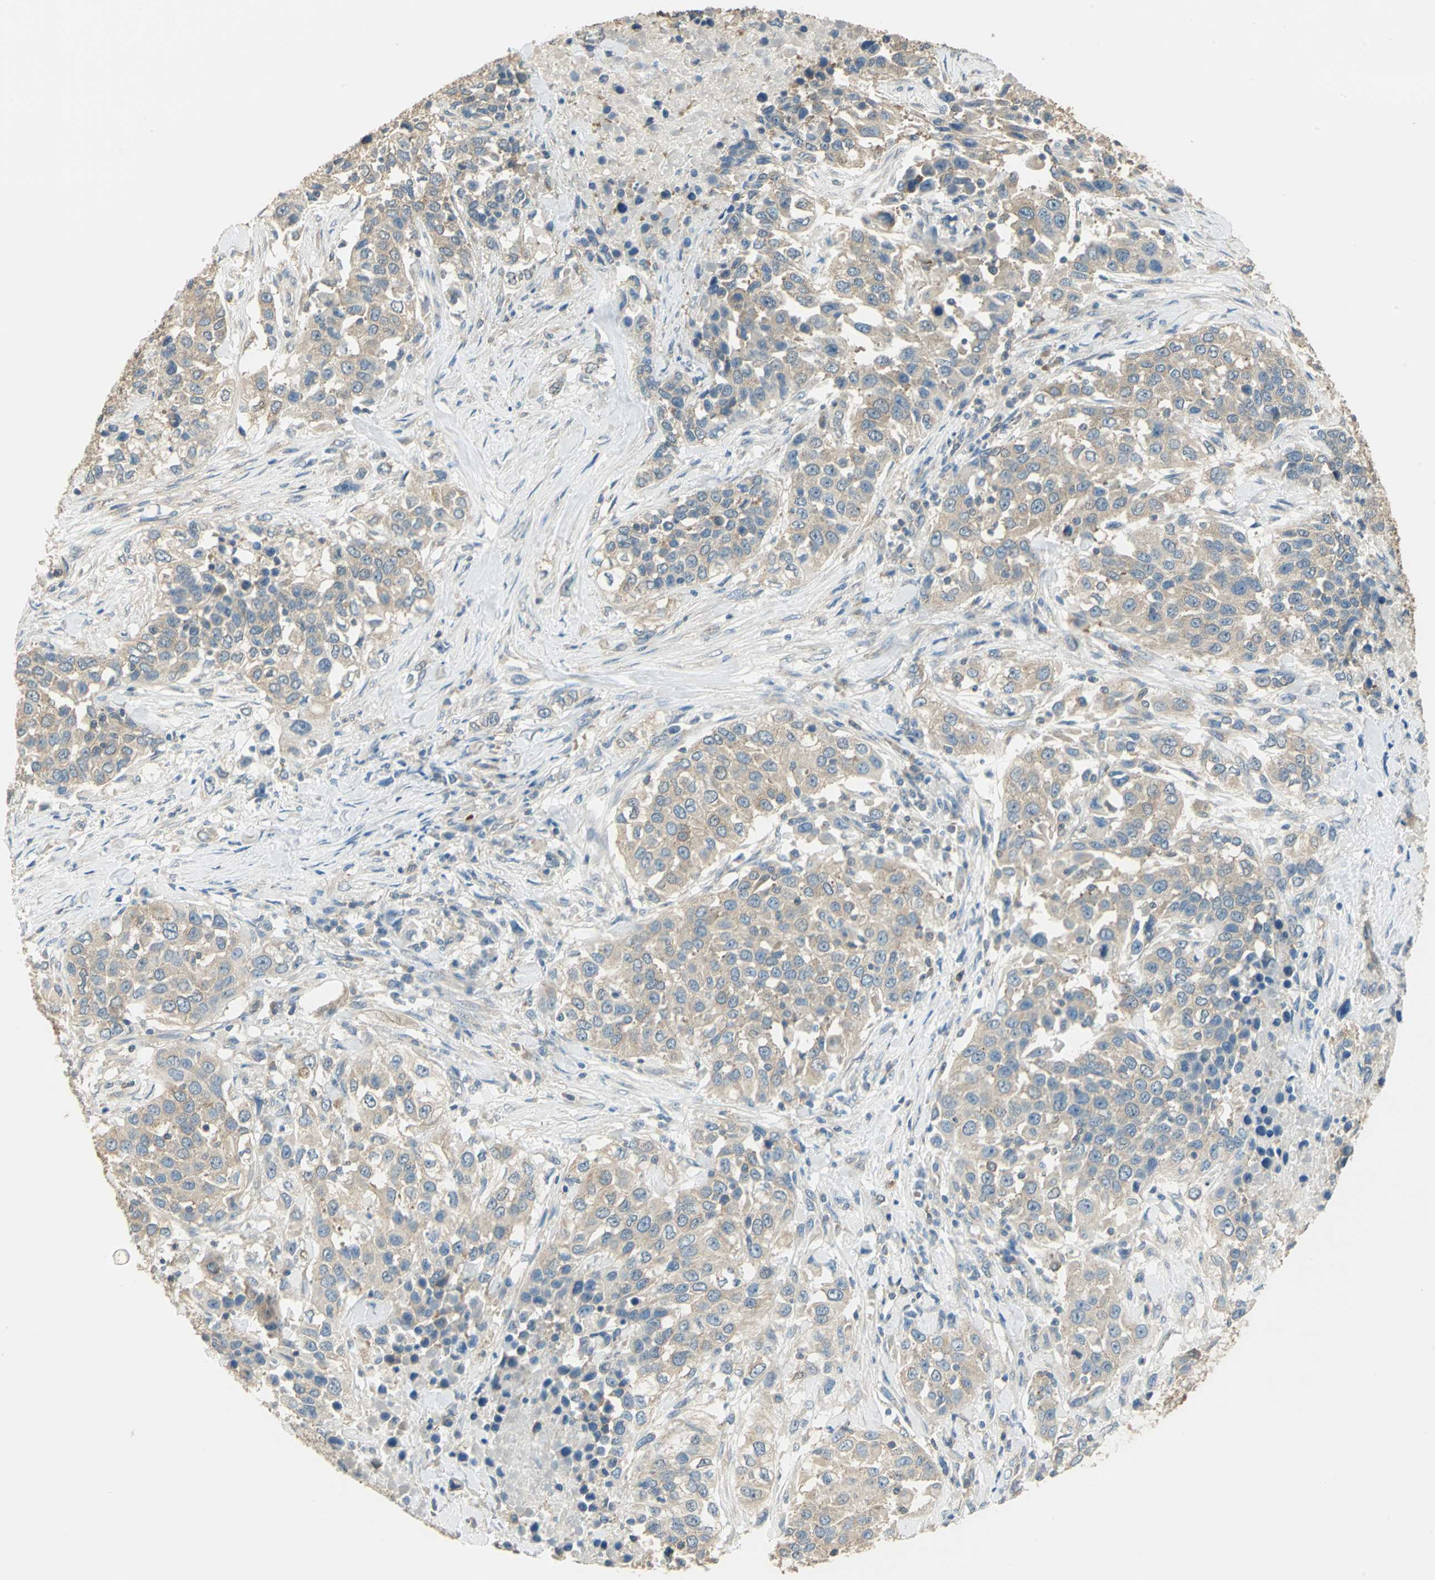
{"staining": {"intensity": "weak", "quantity": ">75%", "location": "cytoplasmic/membranous"}, "tissue": "urothelial cancer", "cell_type": "Tumor cells", "image_type": "cancer", "snomed": [{"axis": "morphology", "description": "Urothelial carcinoma, High grade"}, {"axis": "topography", "description": "Urinary bladder"}], "caption": "The image displays staining of urothelial cancer, revealing weak cytoplasmic/membranous protein staining (brown color) within tumor cells.", "gene": "SHC2", "patient": {"sex": "female", "age": 80}}